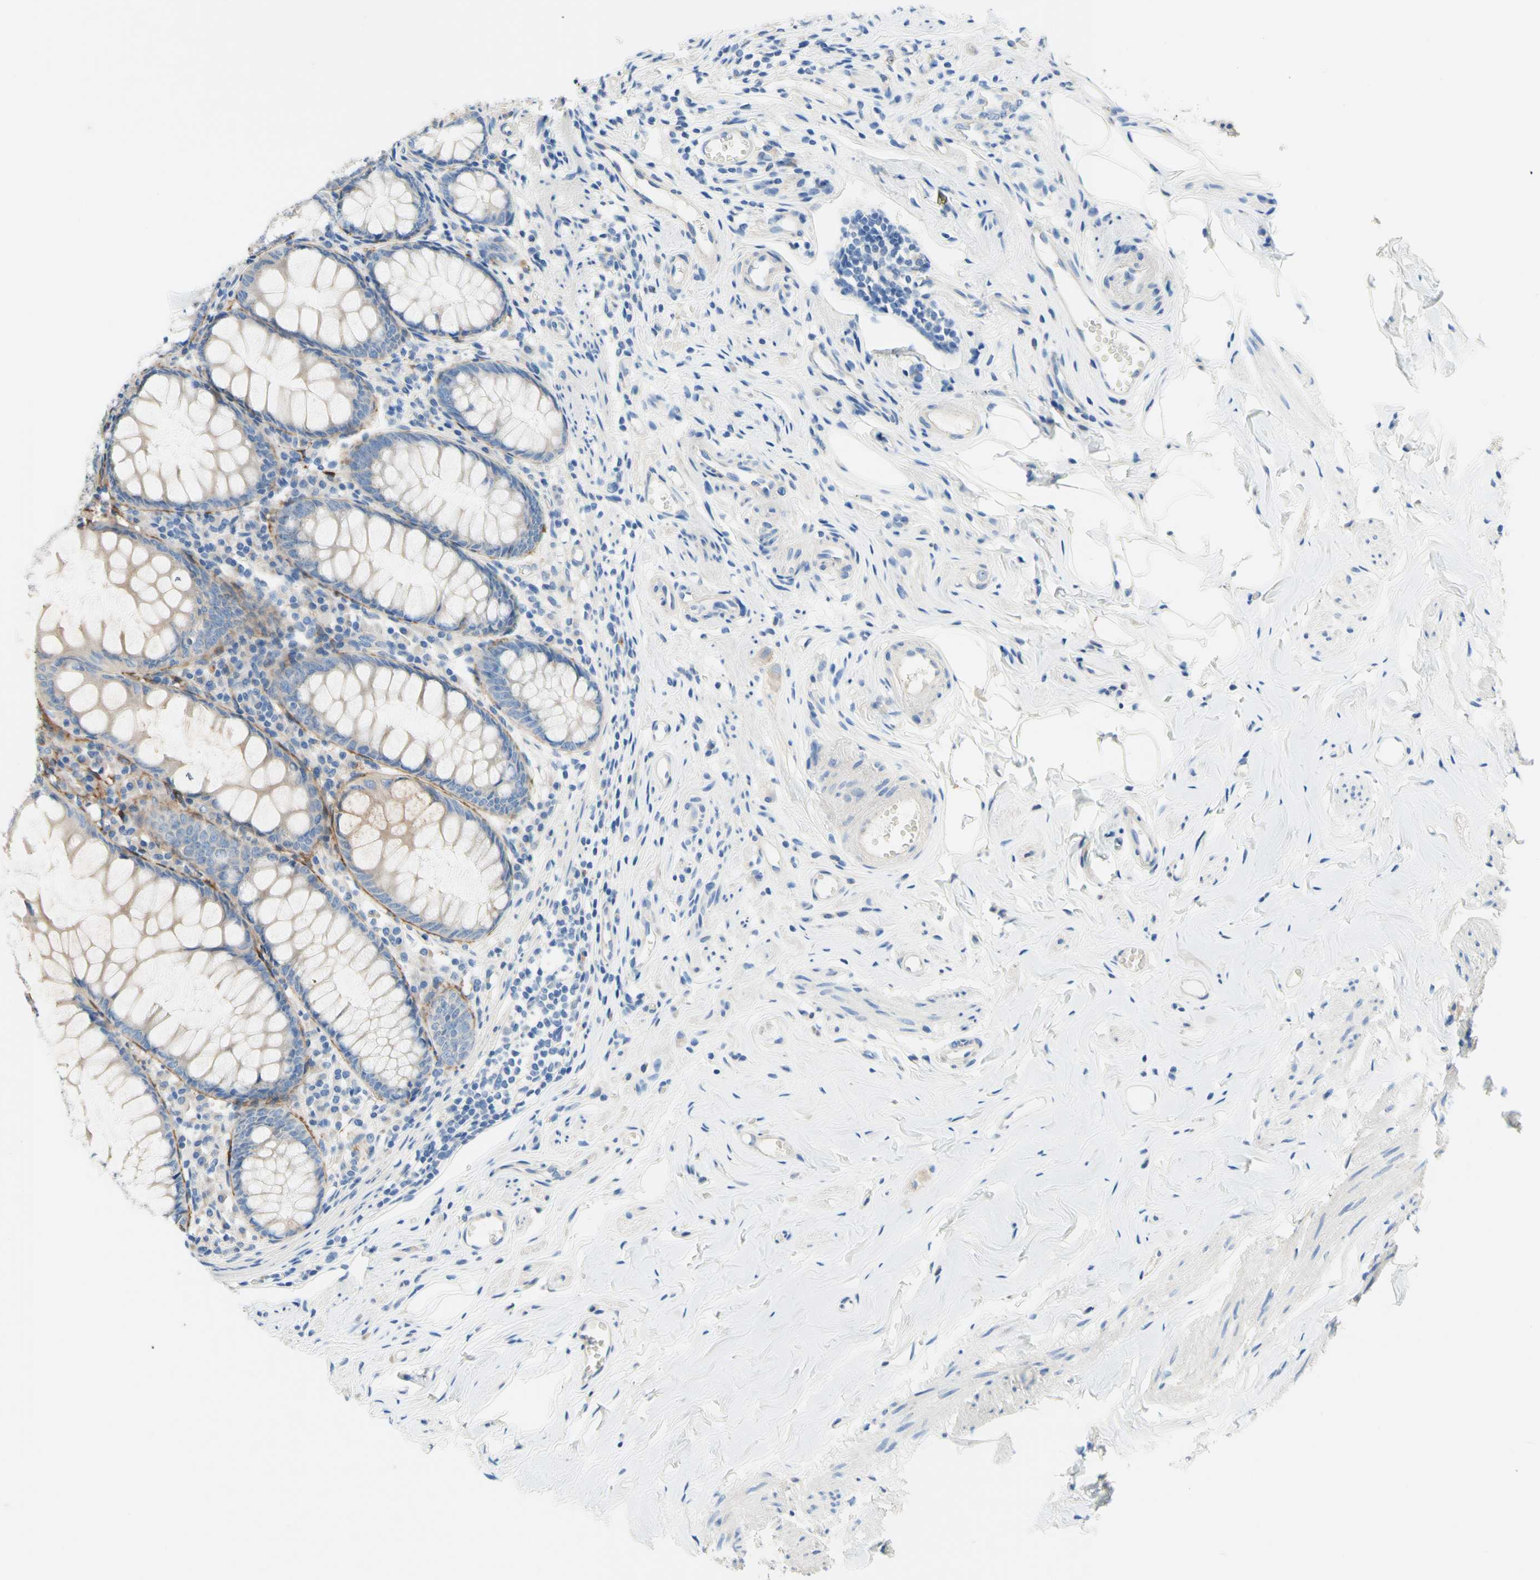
{"staining": {"intensity": "weak", "quantity": ">75%", "location": "cytoplasmic/membranous"}, "tissue": "appendix", "cell_type": "Glandular cells", "image_type": "normal", "snomed": [{"axis": "morphology", "description": "Normal tissue, NOS"}, {"axis": "topography", "description": "Appendix"}], "caption": "This micrograph reveals immunohistochemistry (IHC) staining of normal appendix, with low weak cytoplasmic/membranous staining in approximately >75% of glandular cells.", "gene": "F3", "patient": {"sex": "female", "age": 77}}